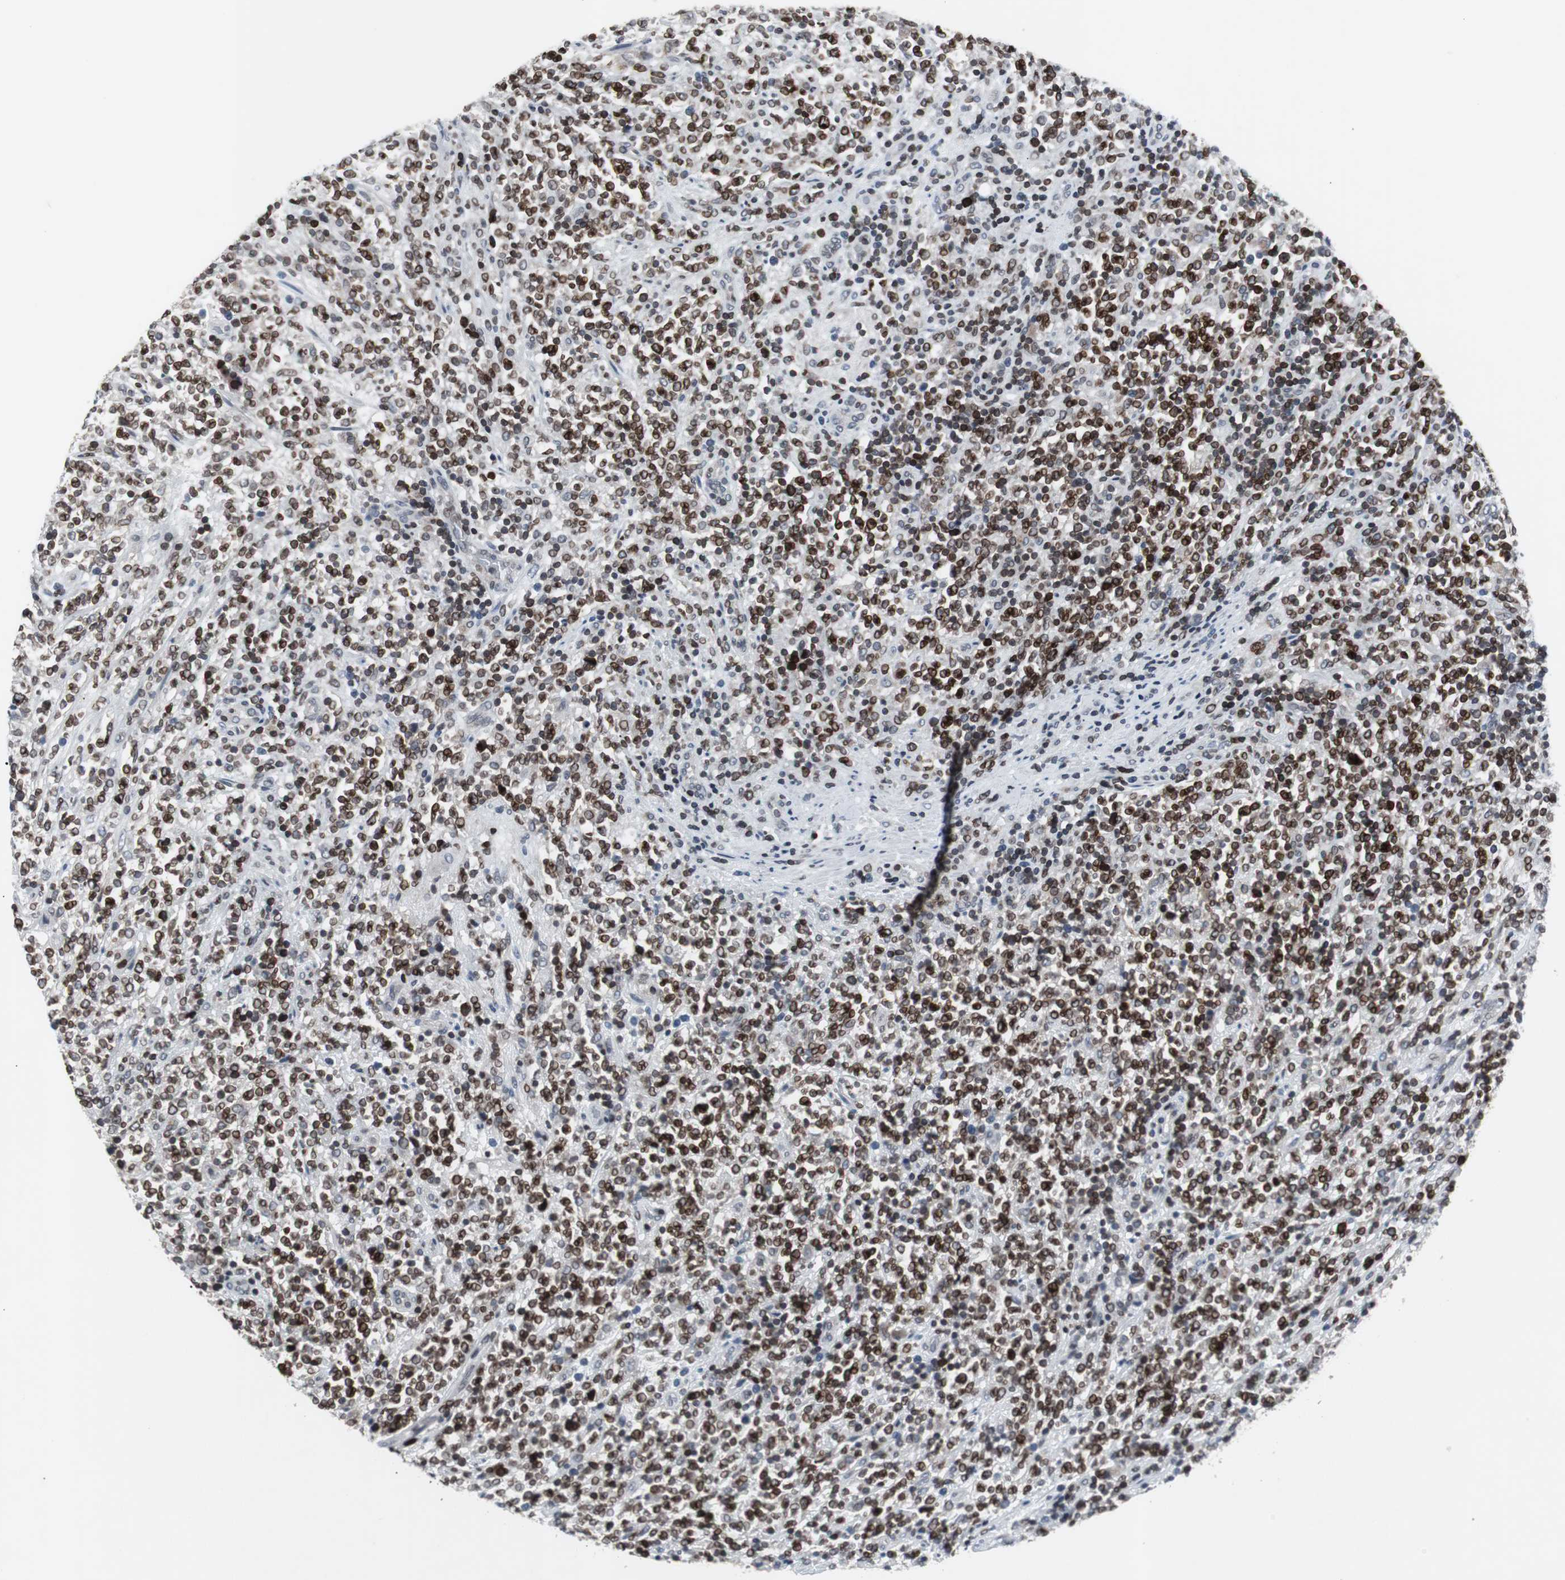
{"staining": {"intensity": "strong", "quantity": ">75%", "location": "cytoplasmic/membranous,nuclear"}, "tissue": "lymphoma", "cell_type": "Tumor cells", "image_type": "cancer", "snomed": [{"axis": "morphology", "description": "Malignant lymphoma, non-Hodgkin's type, High grade"}, {"axis": "topography", "description": "Soft tissue"}], "caption": "This histopathology image displays IHC staining of human malignant lymphoma, non-Hodgkin's type (high-grade), with high strong cytoplasmic/membranous and nuclear staining in about >75% of tumor cells.", "gene": "ZNF396", "patient": {"sex": "male", "age": 18}}